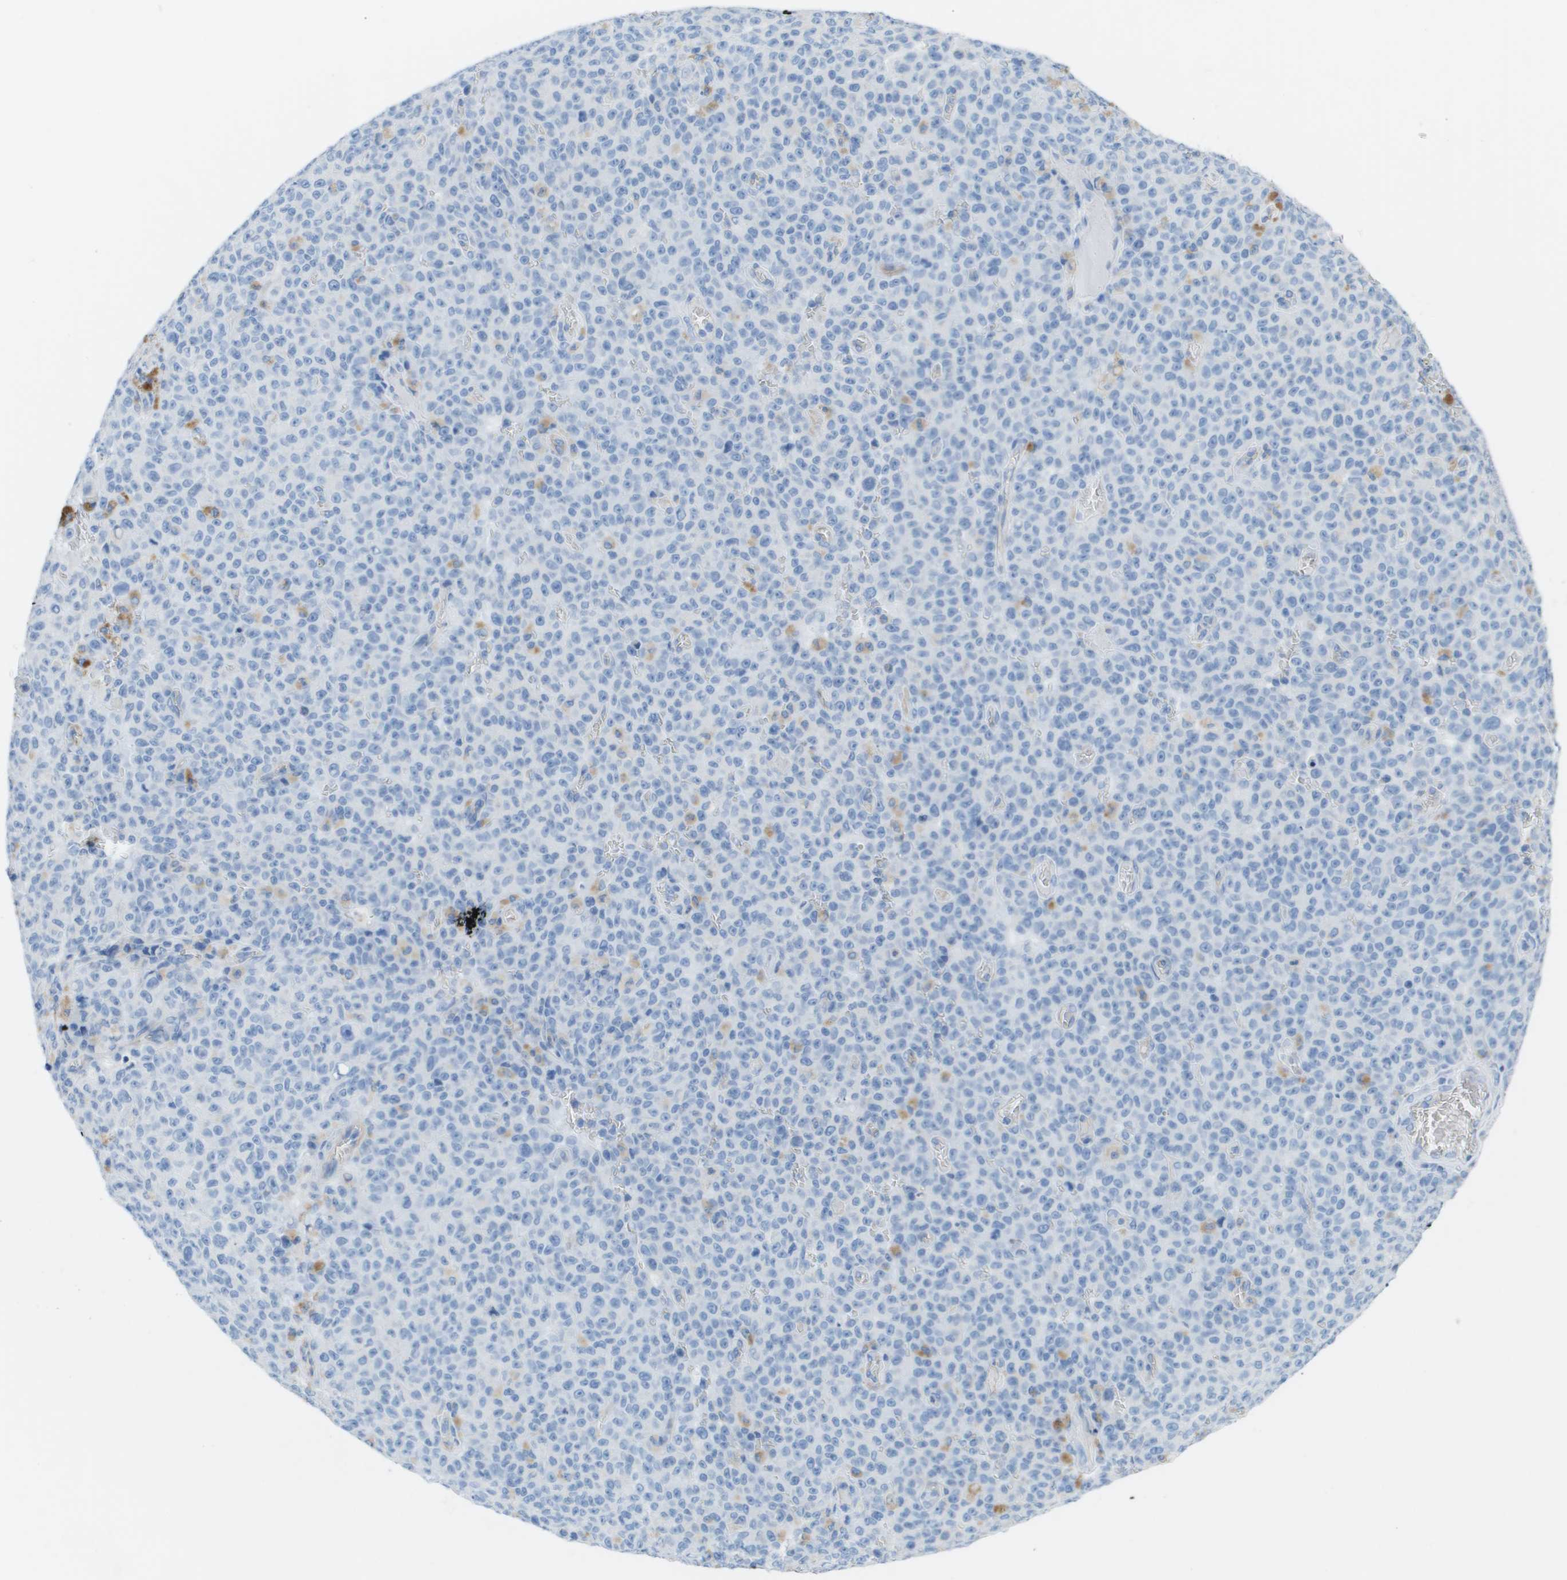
{"staining": {"intensity": "negative", "quantity": "none", "location": "none"}, "tissue": "melanoma", "cell_type": "Tumor cells", "image_type": "cancer", "snomed": [{"axis": "morphology", "description": "Malignant melanoma, NOS"}, {"axis": "topography", "description": "Skin"}], "caption": "Histopathology image shows no protein staining in tumor cells of malignant melanoma tissue. (DAB immunohistochemistry visualized using brightfield microscopy, high magnification).", "gene": "CD46", "patient": {"sex": "female", "age": 82}}